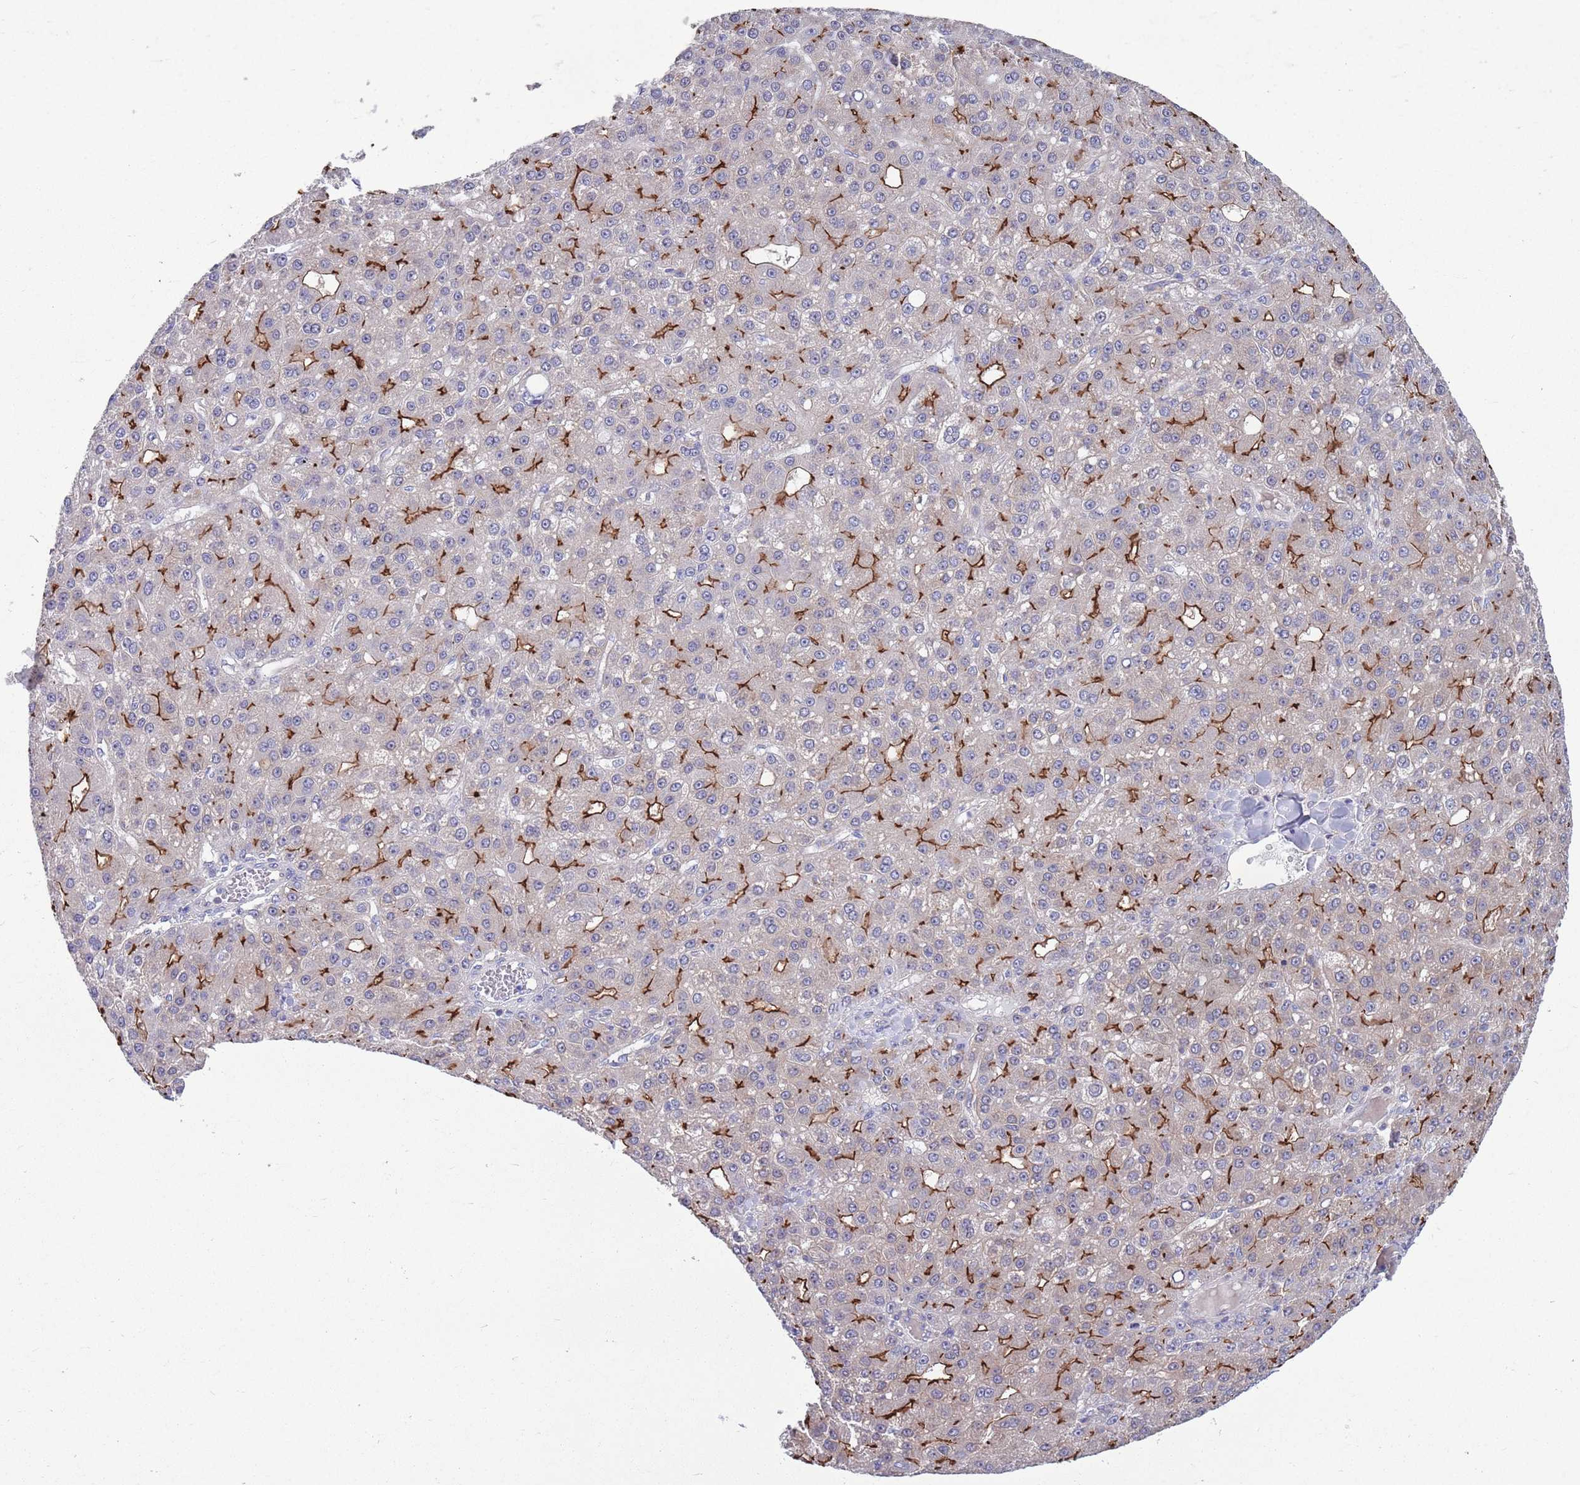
{"staining": {"intensity": "strong", "quantity": "25%-75%", "location": "cytoplasmic/membranous"}, "tissue": "liver cancer", "cell_type": "Tumor cells", "image_type": "cancer", "snomed": [{"axis": "morphology", "description": "Carcinoma, Hepatocellular, NOS"}, {"axis": "topography", "description": "Liver"}], "caption": "A photomicrograph showing strong cytoplasmic/membranous positivity in about 25%-75% of tumor cells in liver cancer, as visualized by brown immunohistochemical staining.", "gene": "KLHL29", "patient": {"sex": "male", "age": 67}}